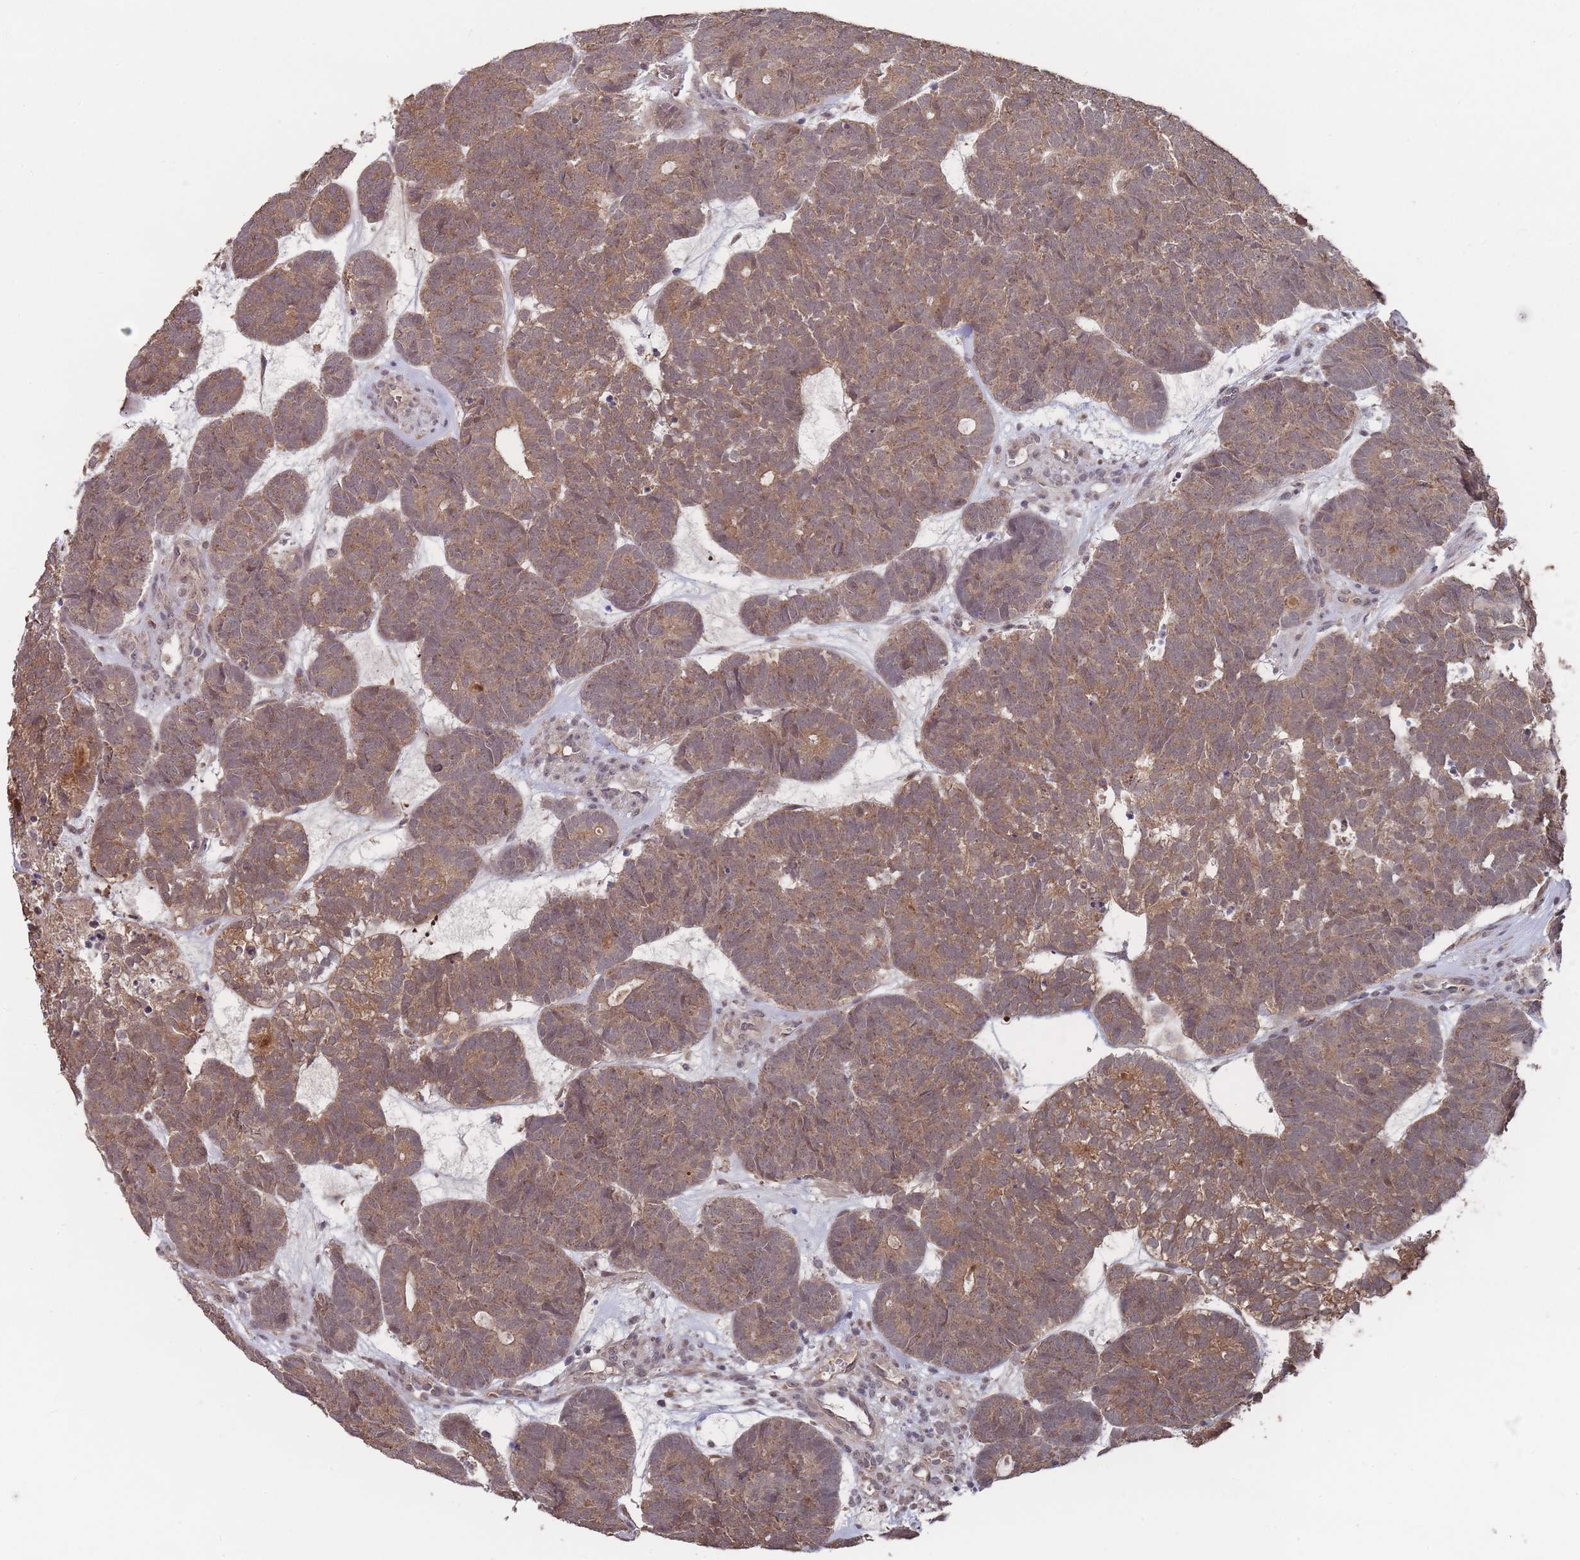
{"staining": {"intensity": "moderate", "quantity": ">75%", "location": "cytoplasmic/membranous"}, "tissue": "head and neck cancer", "cell_type": "Tumor cells", "image_type": "cancer", "snomed": [{"axis": "morphology", "description": "Adenocarcinoma, NOS"}, {"axis": "topography", "description": "Head-Neck"}], "caption": "Immunohistochemical staining of human head and neck cancer (adenocarcinoma) exhibits medium levels of moderate cytoplasmic/membranous expression in about >75% of tumor cells.", "gene": "SF3B1", "patient": {"sex": "female", "age": 81}}